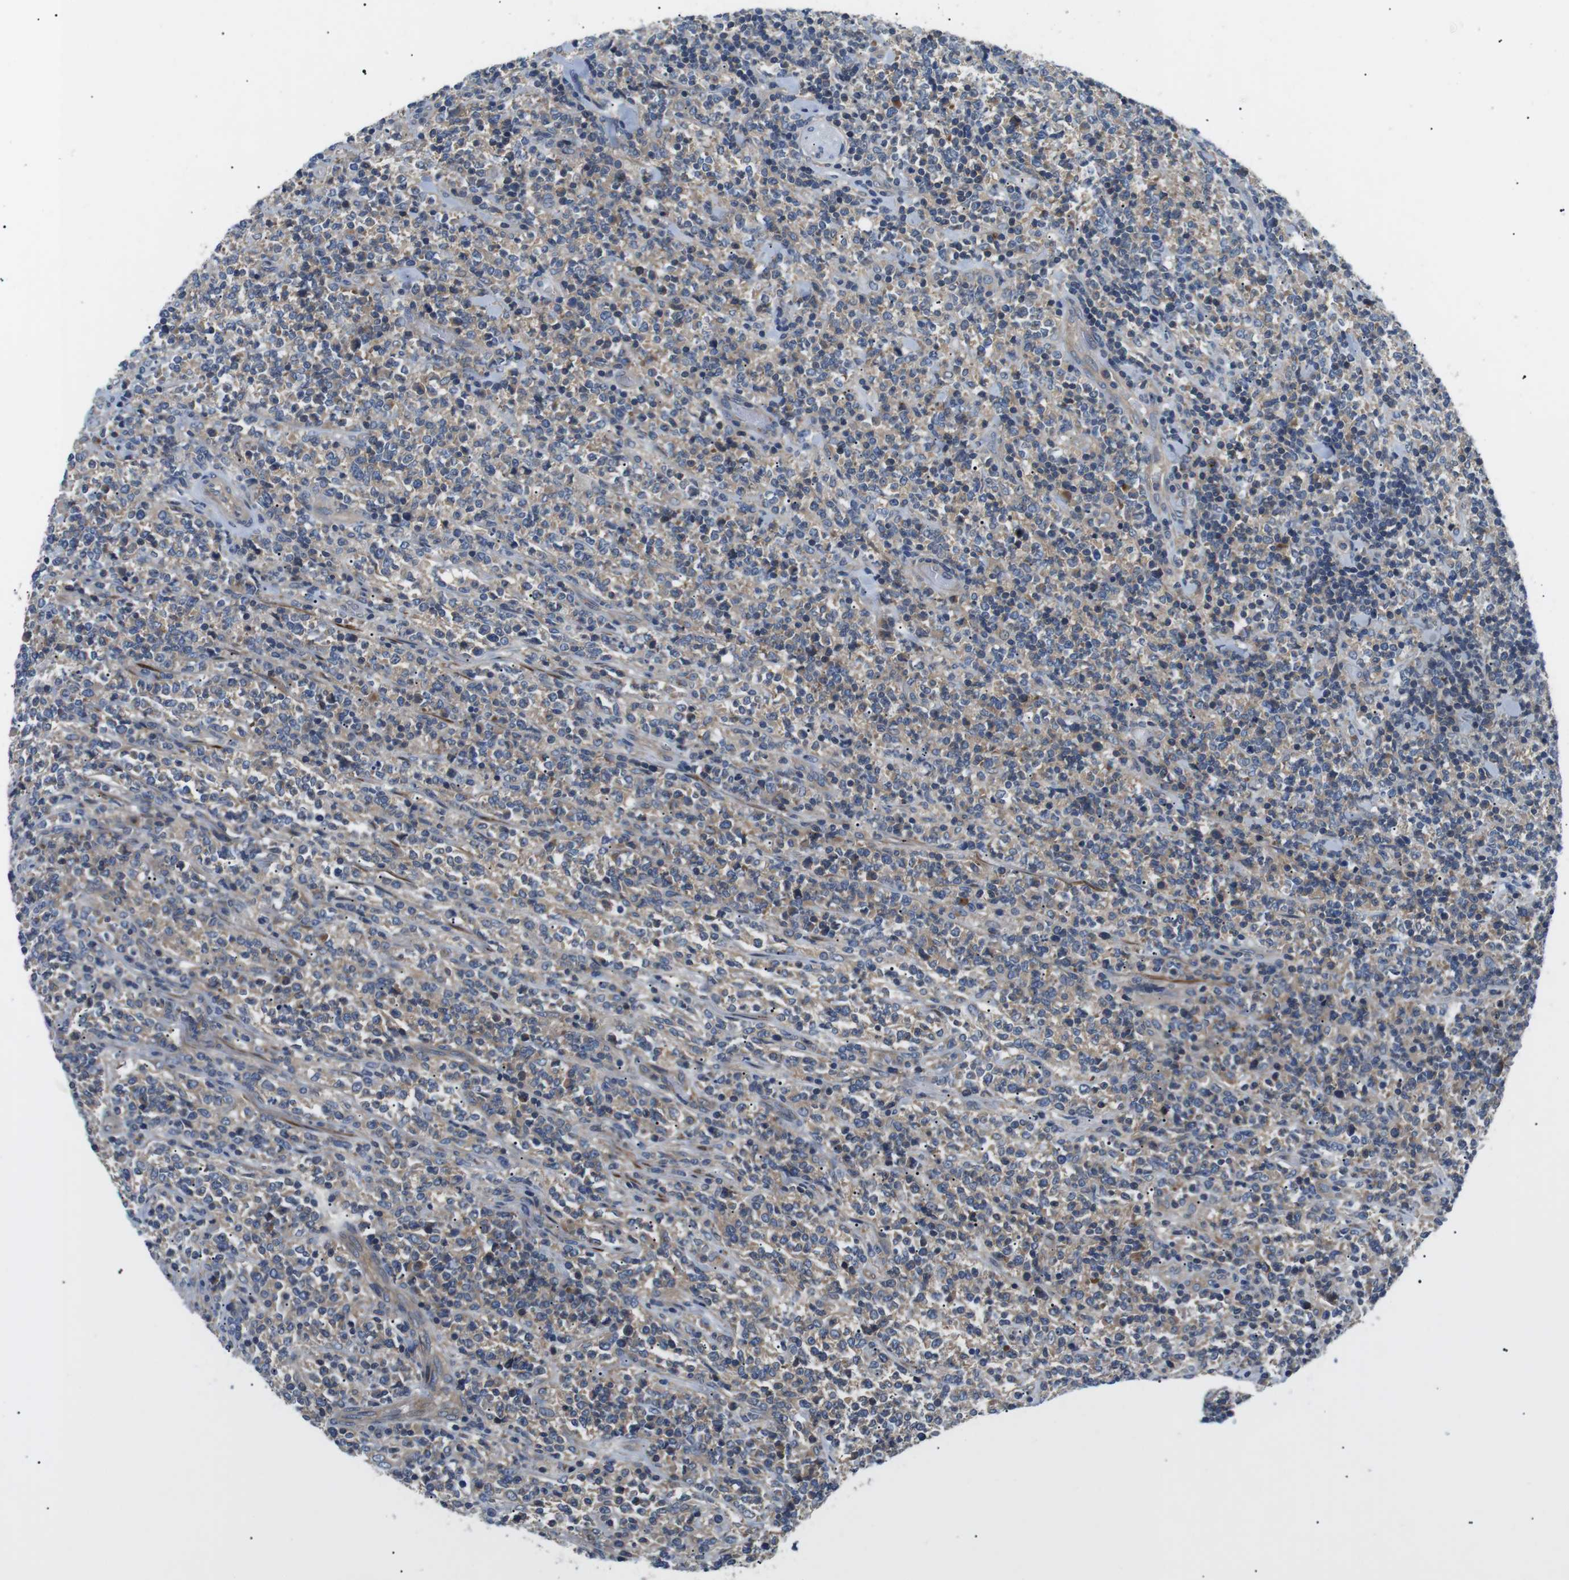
{"staining": {"intensity": "weak", "quantity": "25%-75%", "location": "cytoplasmic/membranous"}, "tissue": "lymphoma", "cell_type": "Tumor cells", "image_type": "cancer", "snomed": [{"axis": "morphology", "description": "Malignant lymphoma, non-Hodgkin's type, High grade"}, {"axis": "topography", "description": "Soft tissue"}], "caption": "Human high-grade malignant lymphoma, non-Hodgkin's type stained for a protein (brown) shows weak cytoplasmic/membranous positive expression in about 25%-75% of tumor cells.", "gene": "DIPK1A", "patient": {"sex": "male", "age": 18}}